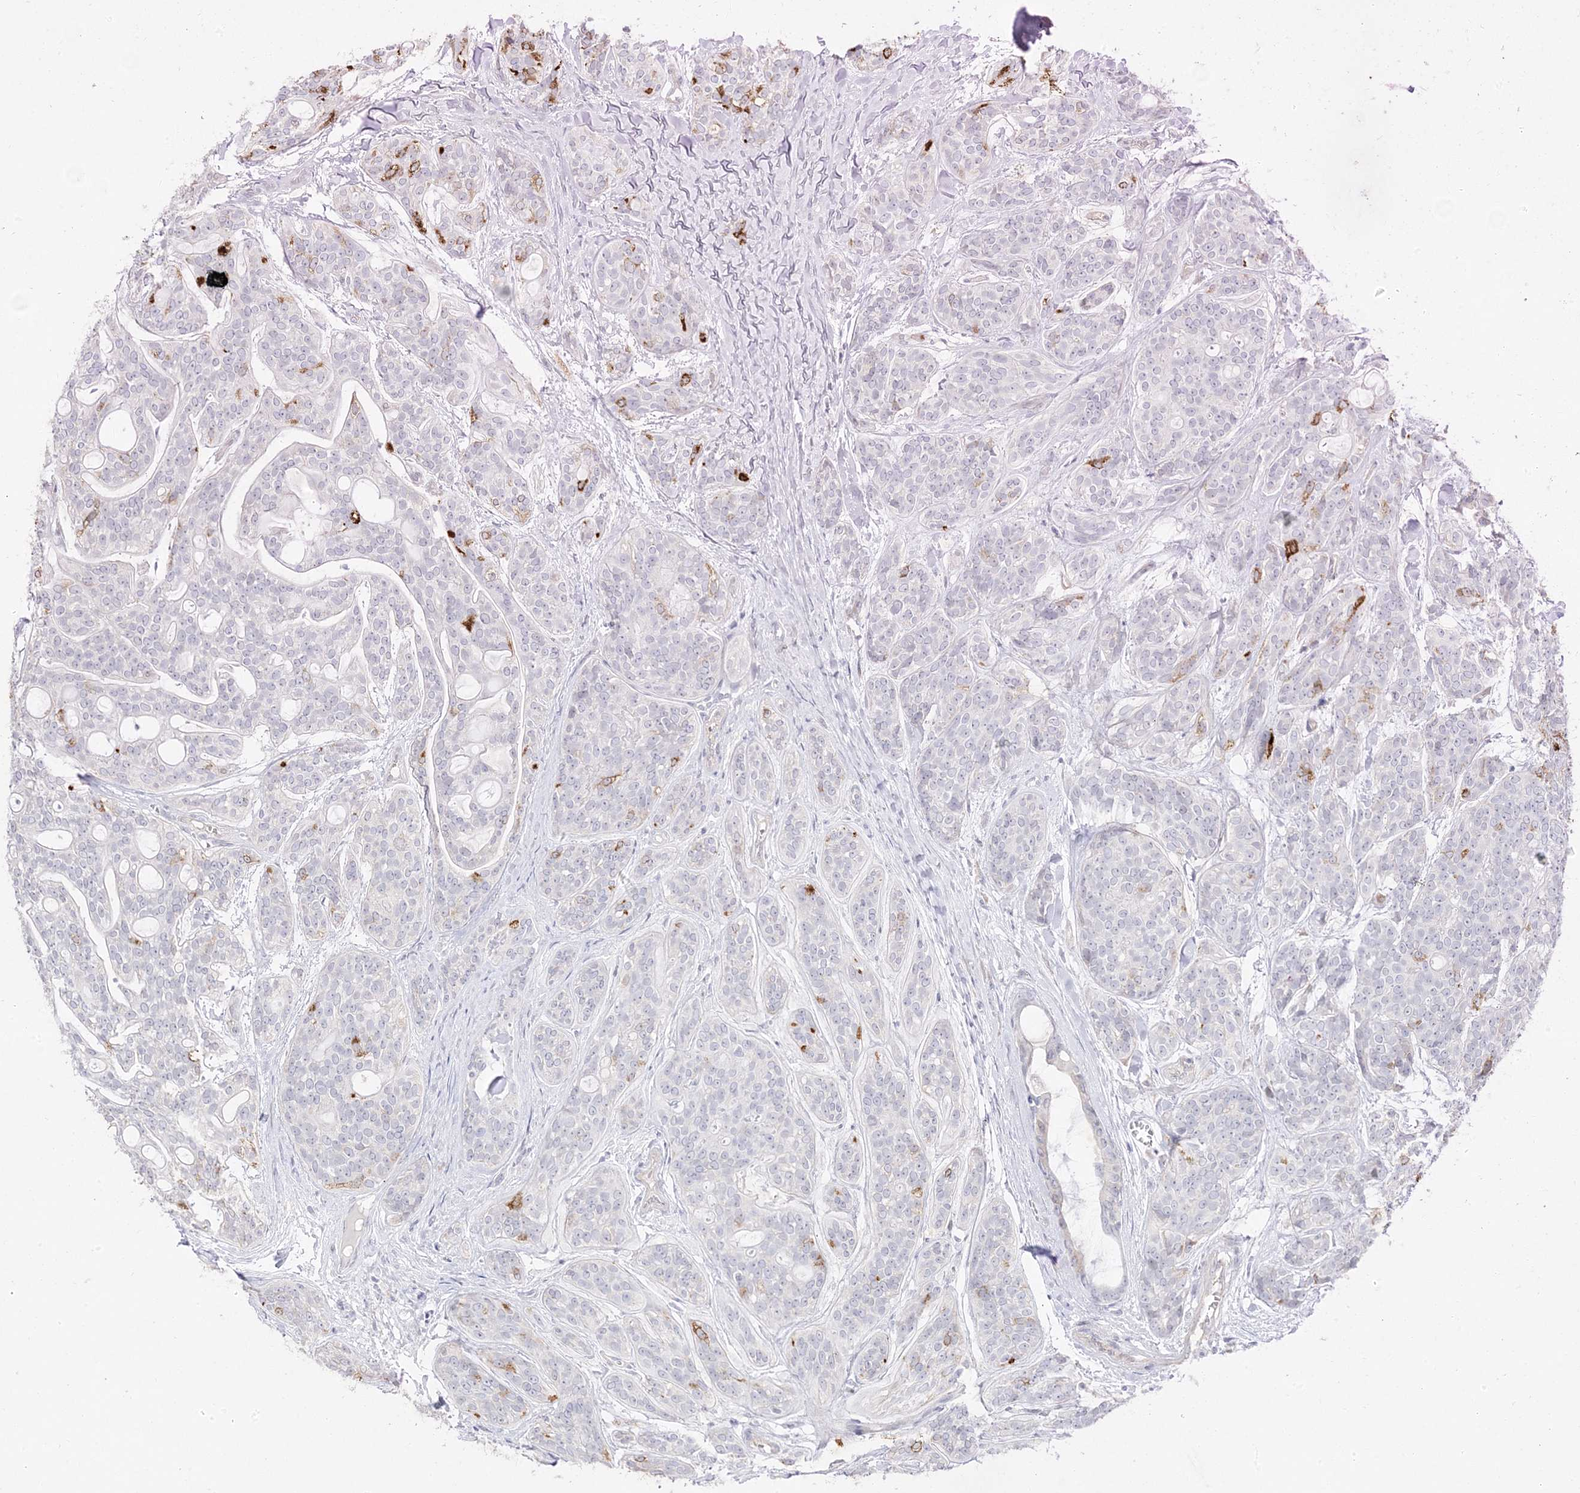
{"staining": {"intensity": "strong", "quantity": "<25%", "location": "cytoplasmic/membranous"}, "tissue": "head and neck cancer", "cell_type": "Tumor cells", "image_type": "cancer", "snomed": [{"axis": "morphology", "description": "Adenocarcinoma, NOS"}, {"axis": "topography", "description": "Head-Neck"}], "caption": "Brown immunohistochemical staining in head and neck cancer shows strong cytoplasmic/membranous staining in about <25% of tumor cells.", "gene": "TRANK1", "patient": {"sex": "male", "age": 66}}